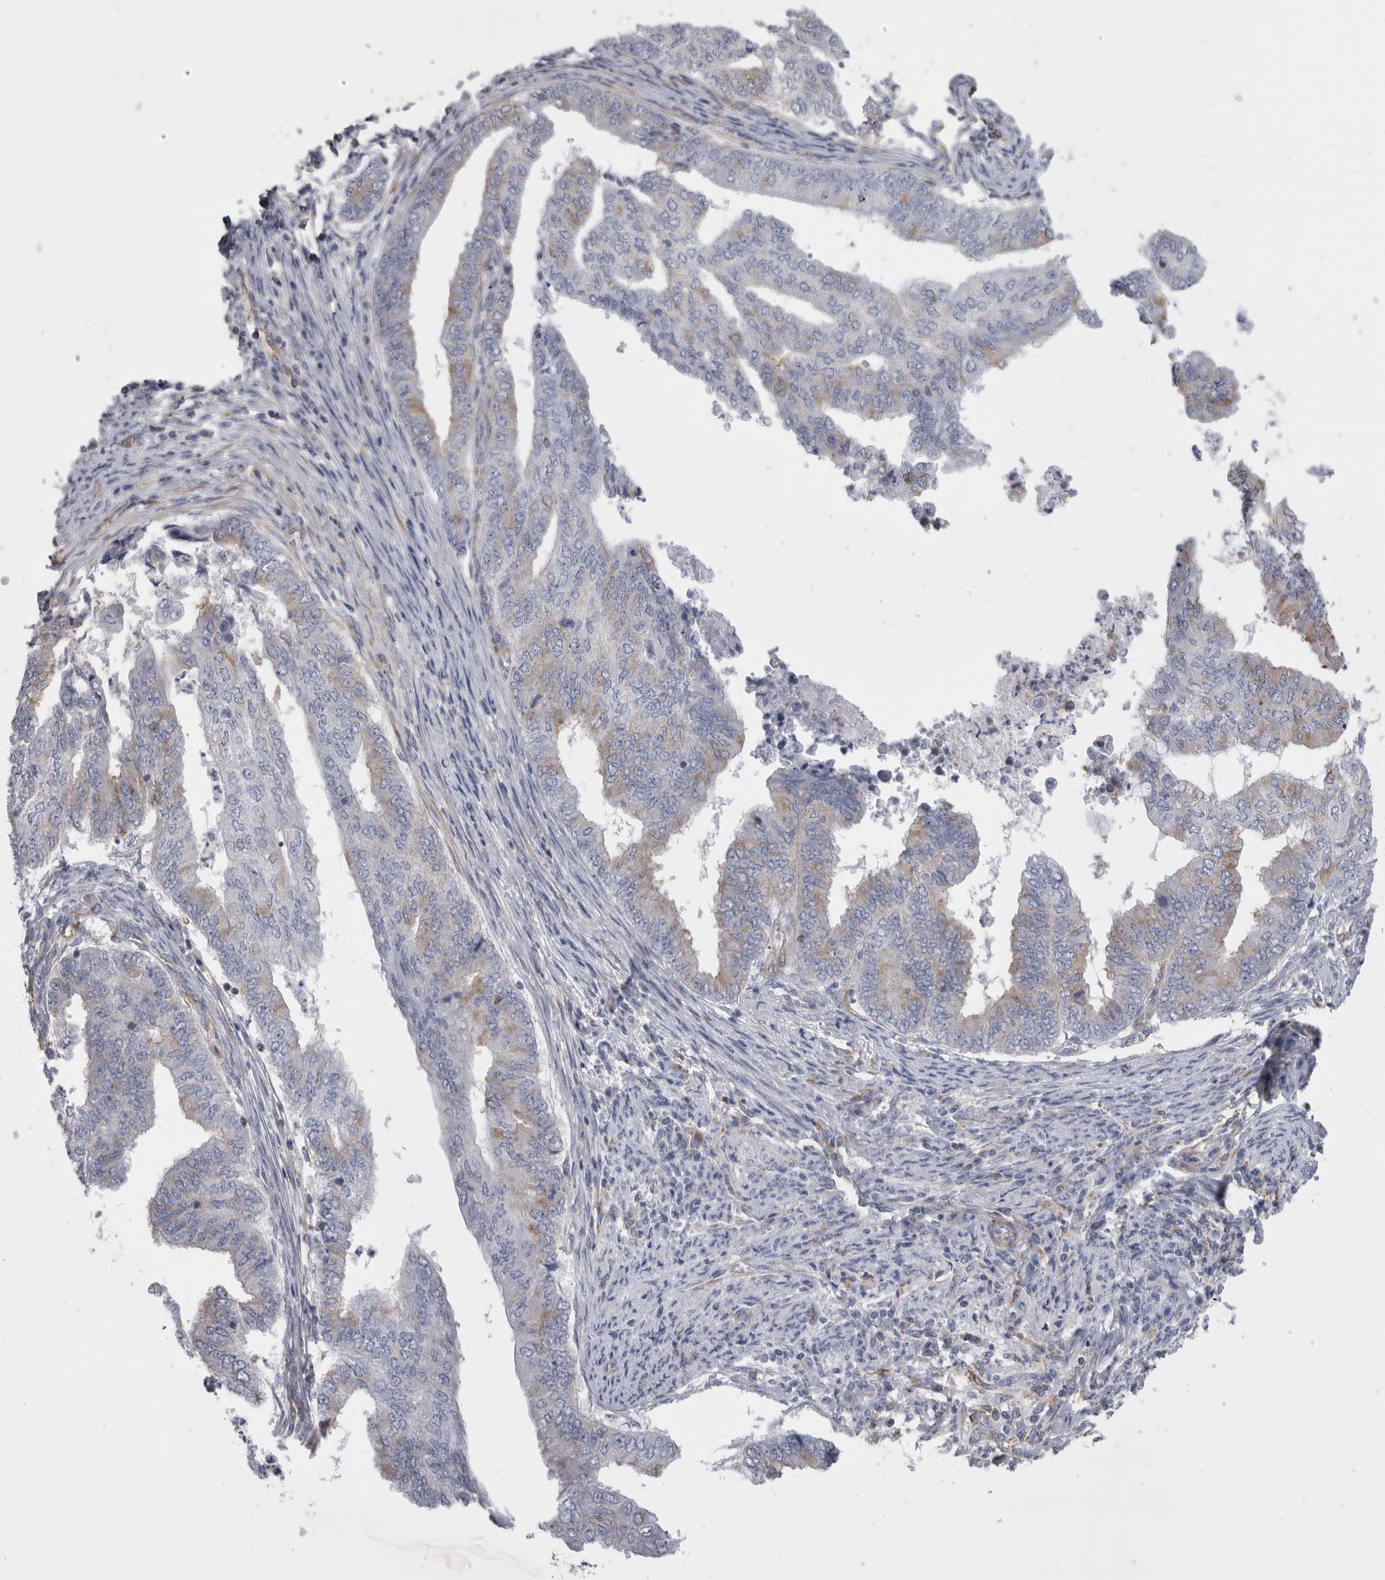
{"staining": {"intensity": "weak", "quantity": "<25%", "location": "cytoplasmic/membranous"}, "tissue": "endometrial cancer", "cell_type": "Tumor cells", "image_type": "cancer", "snomed": [{"axis": "morphology", "description": "Polyp, NOS"}, {"axis": "morphology", "description": "Adenocarcinoma, NOS"}, {"axis": "morphology", "description": "Adenoma, NOS"}, {"axis": "topography", "description": "Endometrium"}], "caption": "This photomicrograph is of endometrial adenocarcinoma stained with immunohistochemistry (IHC) to label a protein in brown with the nuclei are counter-stained blue. There is no positivity in tumor cells.", "gene": "ATXN3", "patient": {"sex": "female", "age": 79}}